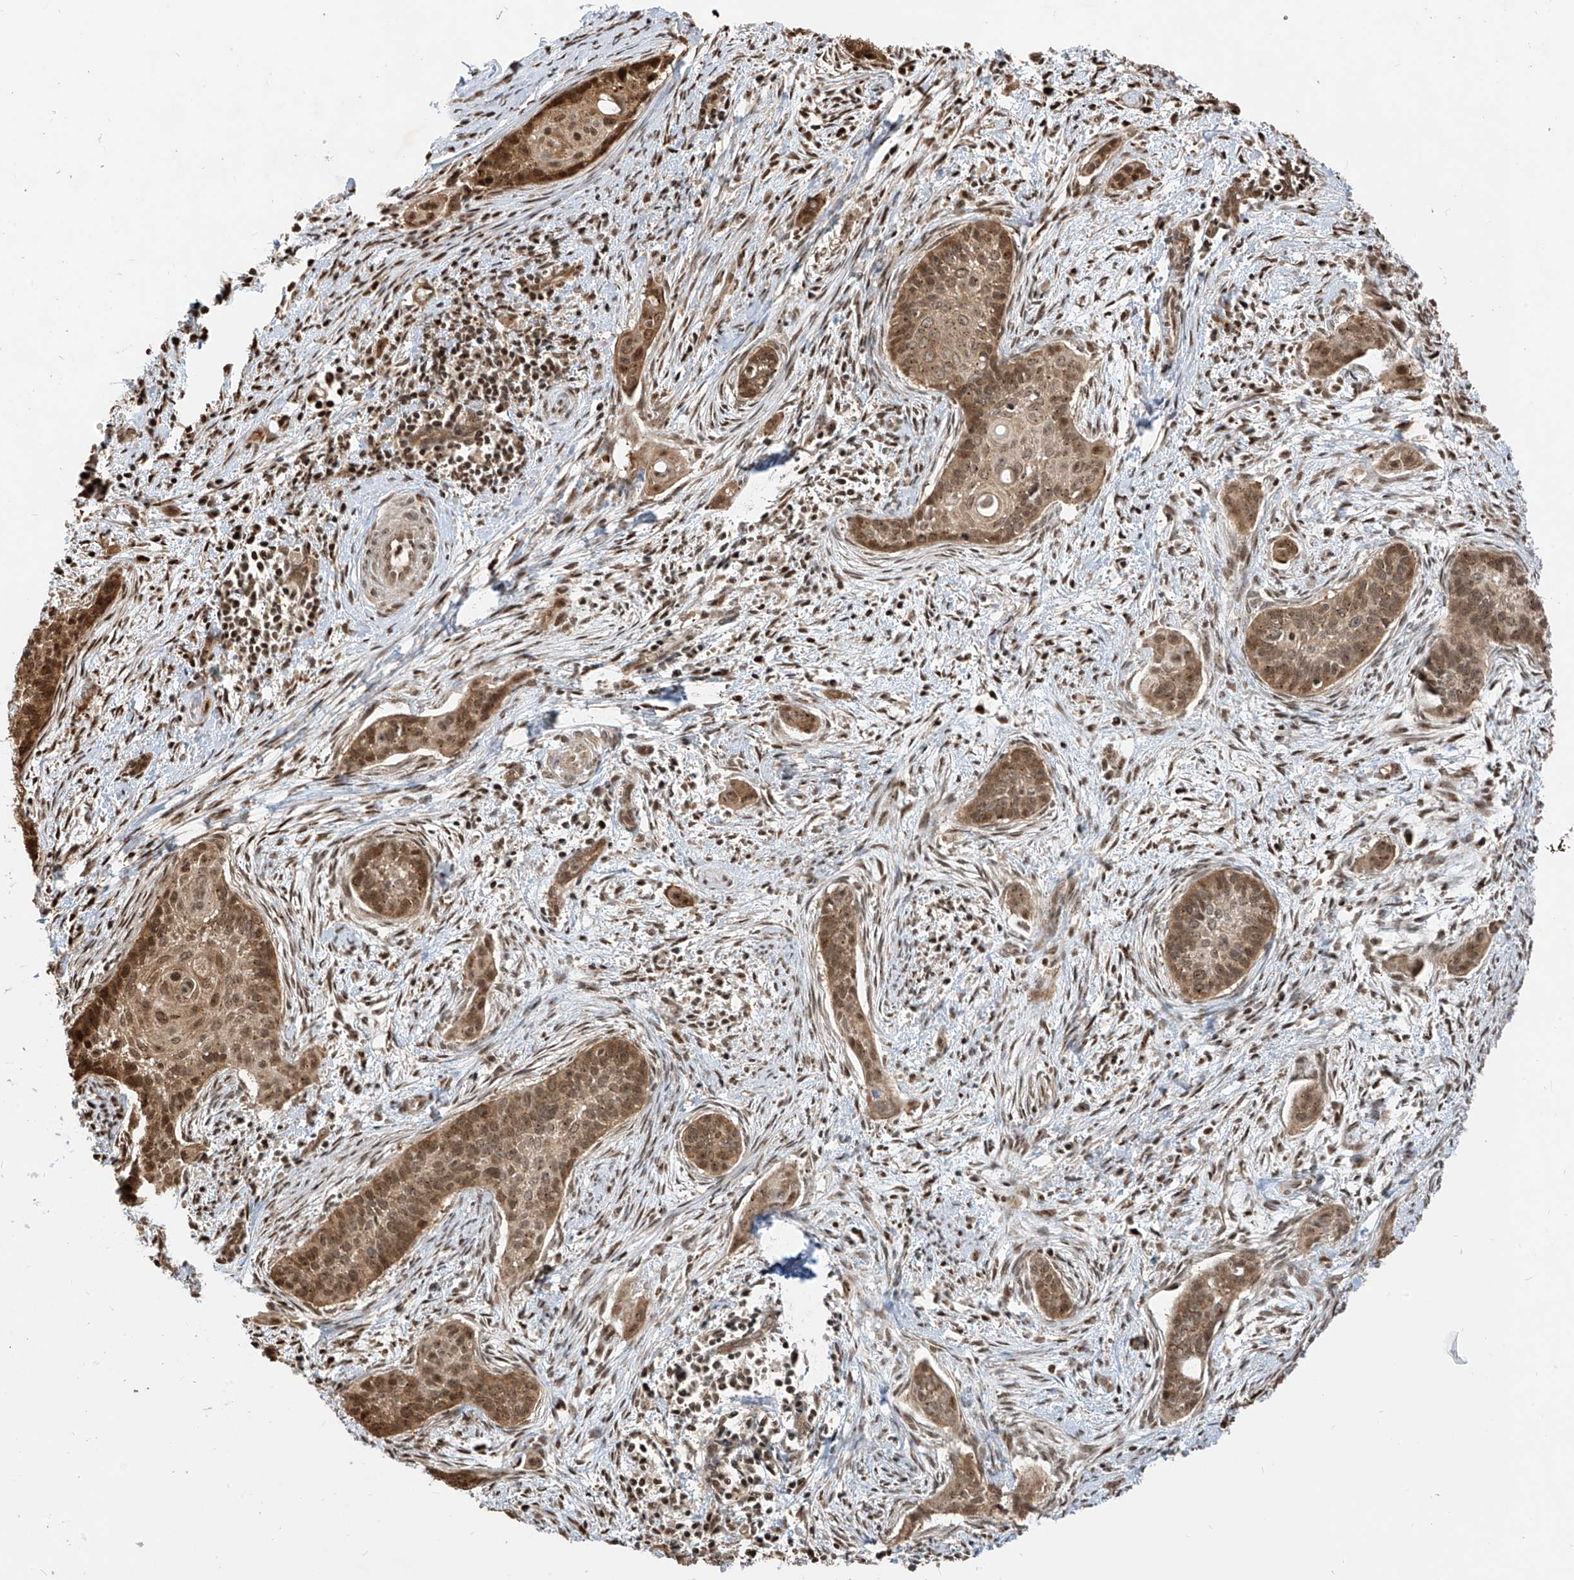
{"staining": {"intensity": "moderate", "quantity": ">75%", "location": "cytoplasmic/membranous,nuclear"}, "tissue": "cervical cancer", "cell_type": "Tumor cells", "image_type": "cancer", "snomed": [{"axis": "morphology", "description": "Squamous cell carcinoma, NOS"}, {"axis": "topography", "description": "Cervix"}], "caption": "A histopathology image of cervical squamous cell carcinoma stained for a protein demonstrates moderate cytoplasmic/membranous and nuclear brown staining in tumor cells. Using DAB (3,3'-diaminobenzidine) (brown) and hematoxylin (blue) stains, captured at high magnification using brightfield microscopy.", "gene": "VMP1", "patient": {"sex": "female", "age": 33}}